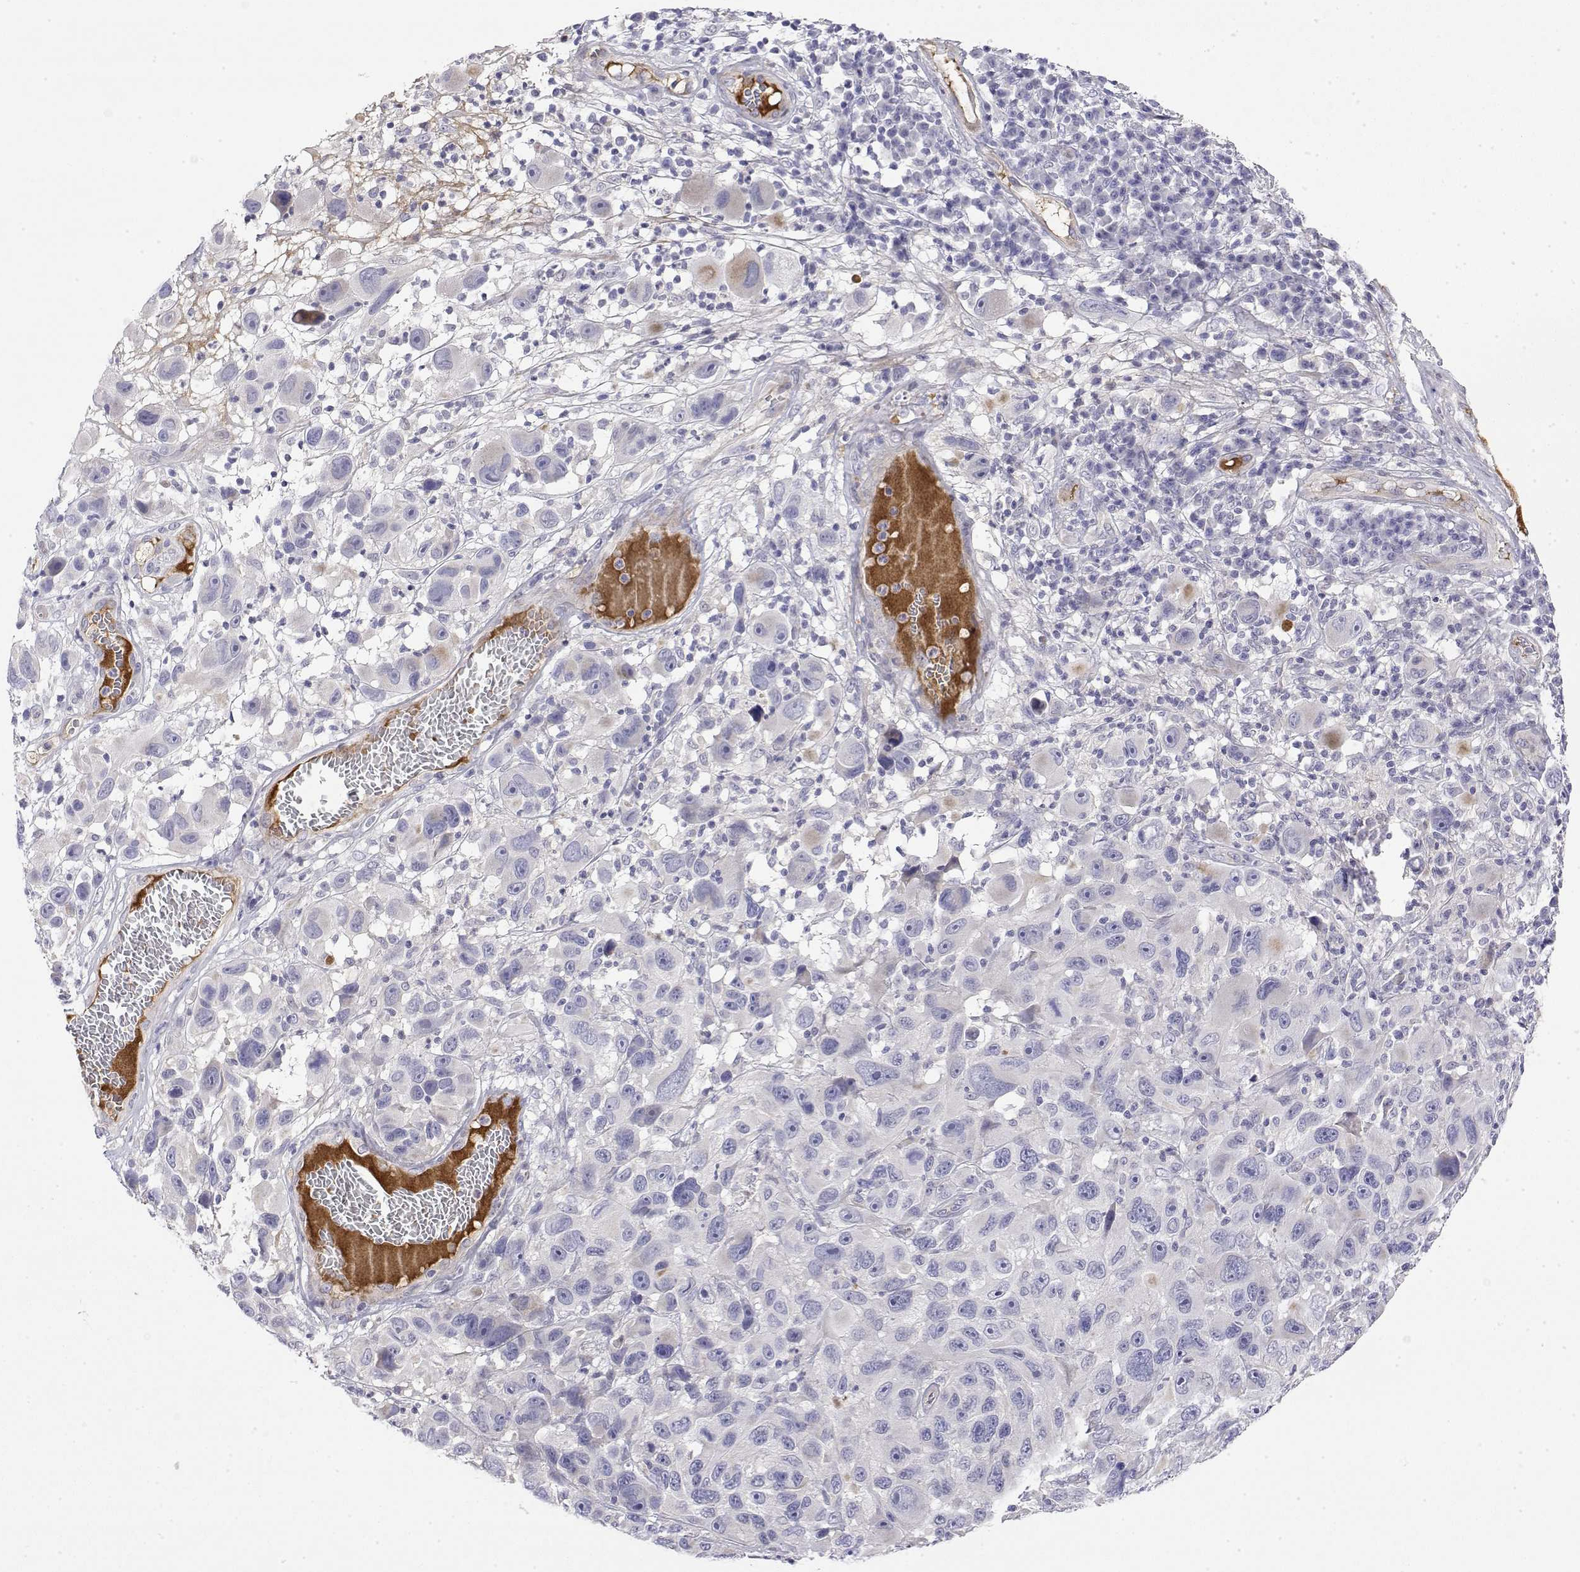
{"staining": {"intensity": "negative", "quantity": "none", "location": "none"}, "tissue": "melanoma", "cell_type": "Tumor cells", "image_type": "cancer", "snomed": [{"axis": "morphology", "description": "Malignant melanoma, NOS"}, {"axis": "topography", "description": "Skin"}], "caption": "DAB immunohistochemical staining of human melanoma shows no significant staining in tumor cells.", "gene": "GGACT", "patient": {"sex": "male", "age": 53}}